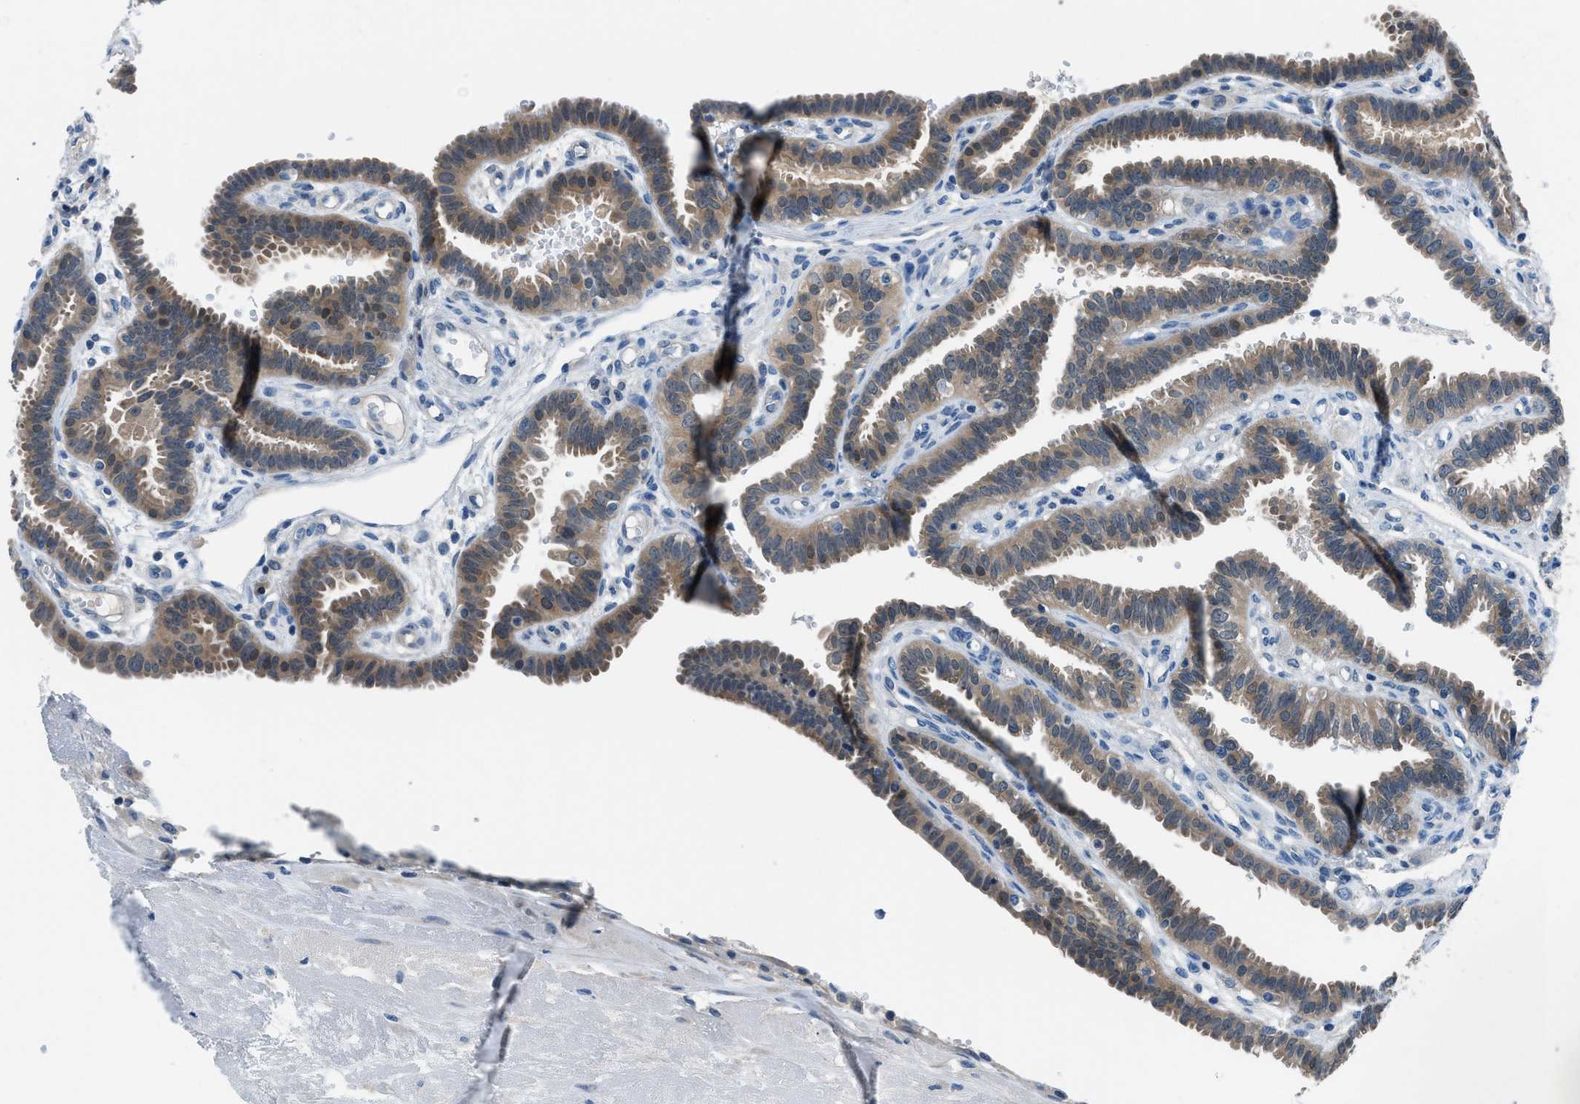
{"staining": {"intensity": "moderate", "quantity": ">75%", "location": "cytoplasmic/membranous"}, "tissue": "fallopian tube", "cell_type": "Glandular cells", "image_type": "normal", "snomed": [{"axis": "morphology", "description": "Normal tissue, NOS"}, {"axis": "topography", "description": "Fallopian tube"}, {"axis": "topography", "description": "Placenta"}], "caption": "Benign fallopian tube was stained to show a protein in brown. There is medium levels of moderate cytoplasmic/membranous staining in approximately >75% of glandular cells. The protein is shown in brown color, while the nuclei are stained blue.", "gene": "ACP1", "patient": {"sex": "female", "age": 34}}